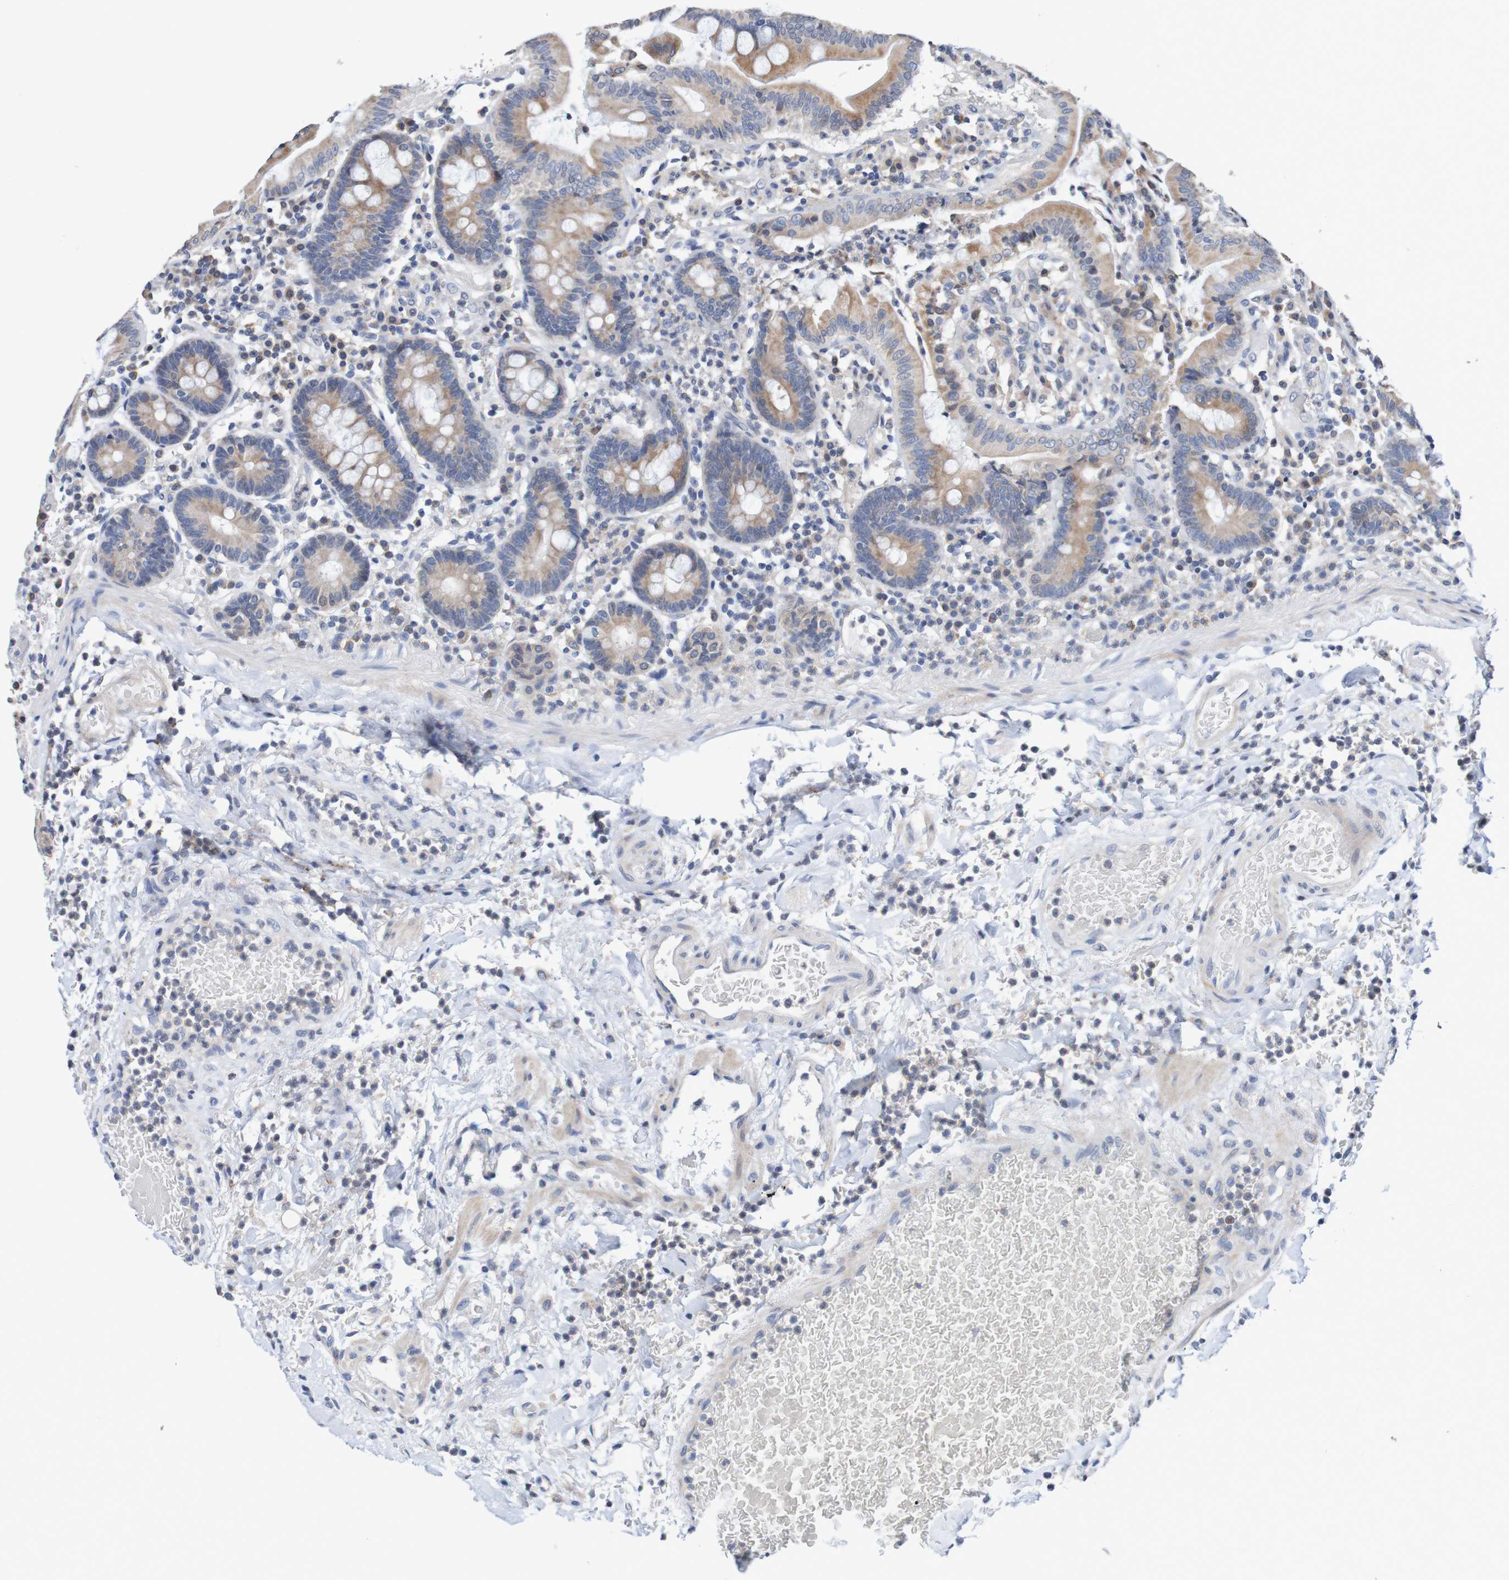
{"staining": {"intensity": "moderate", "quantity": ">75%", "location": "cytoplasmic/membranous"}, "tissue": "stomach", "cell_type": "Glandular cells", "image_type": "normal", "snomed": [{"axis": "morphology", "description": "Normal tissue, NOS"}, {"axis": "topography", "description": "Stomach, upper"}], "caption": "Immunohistochemistry (IHC) of benign stomach demonstrates medium levels of moderate cytoplasmic/membranous positivity in approximately >75% of glandular cells.", "gene": "FIBP", "patient": {"sex": "male", "age": 68}}